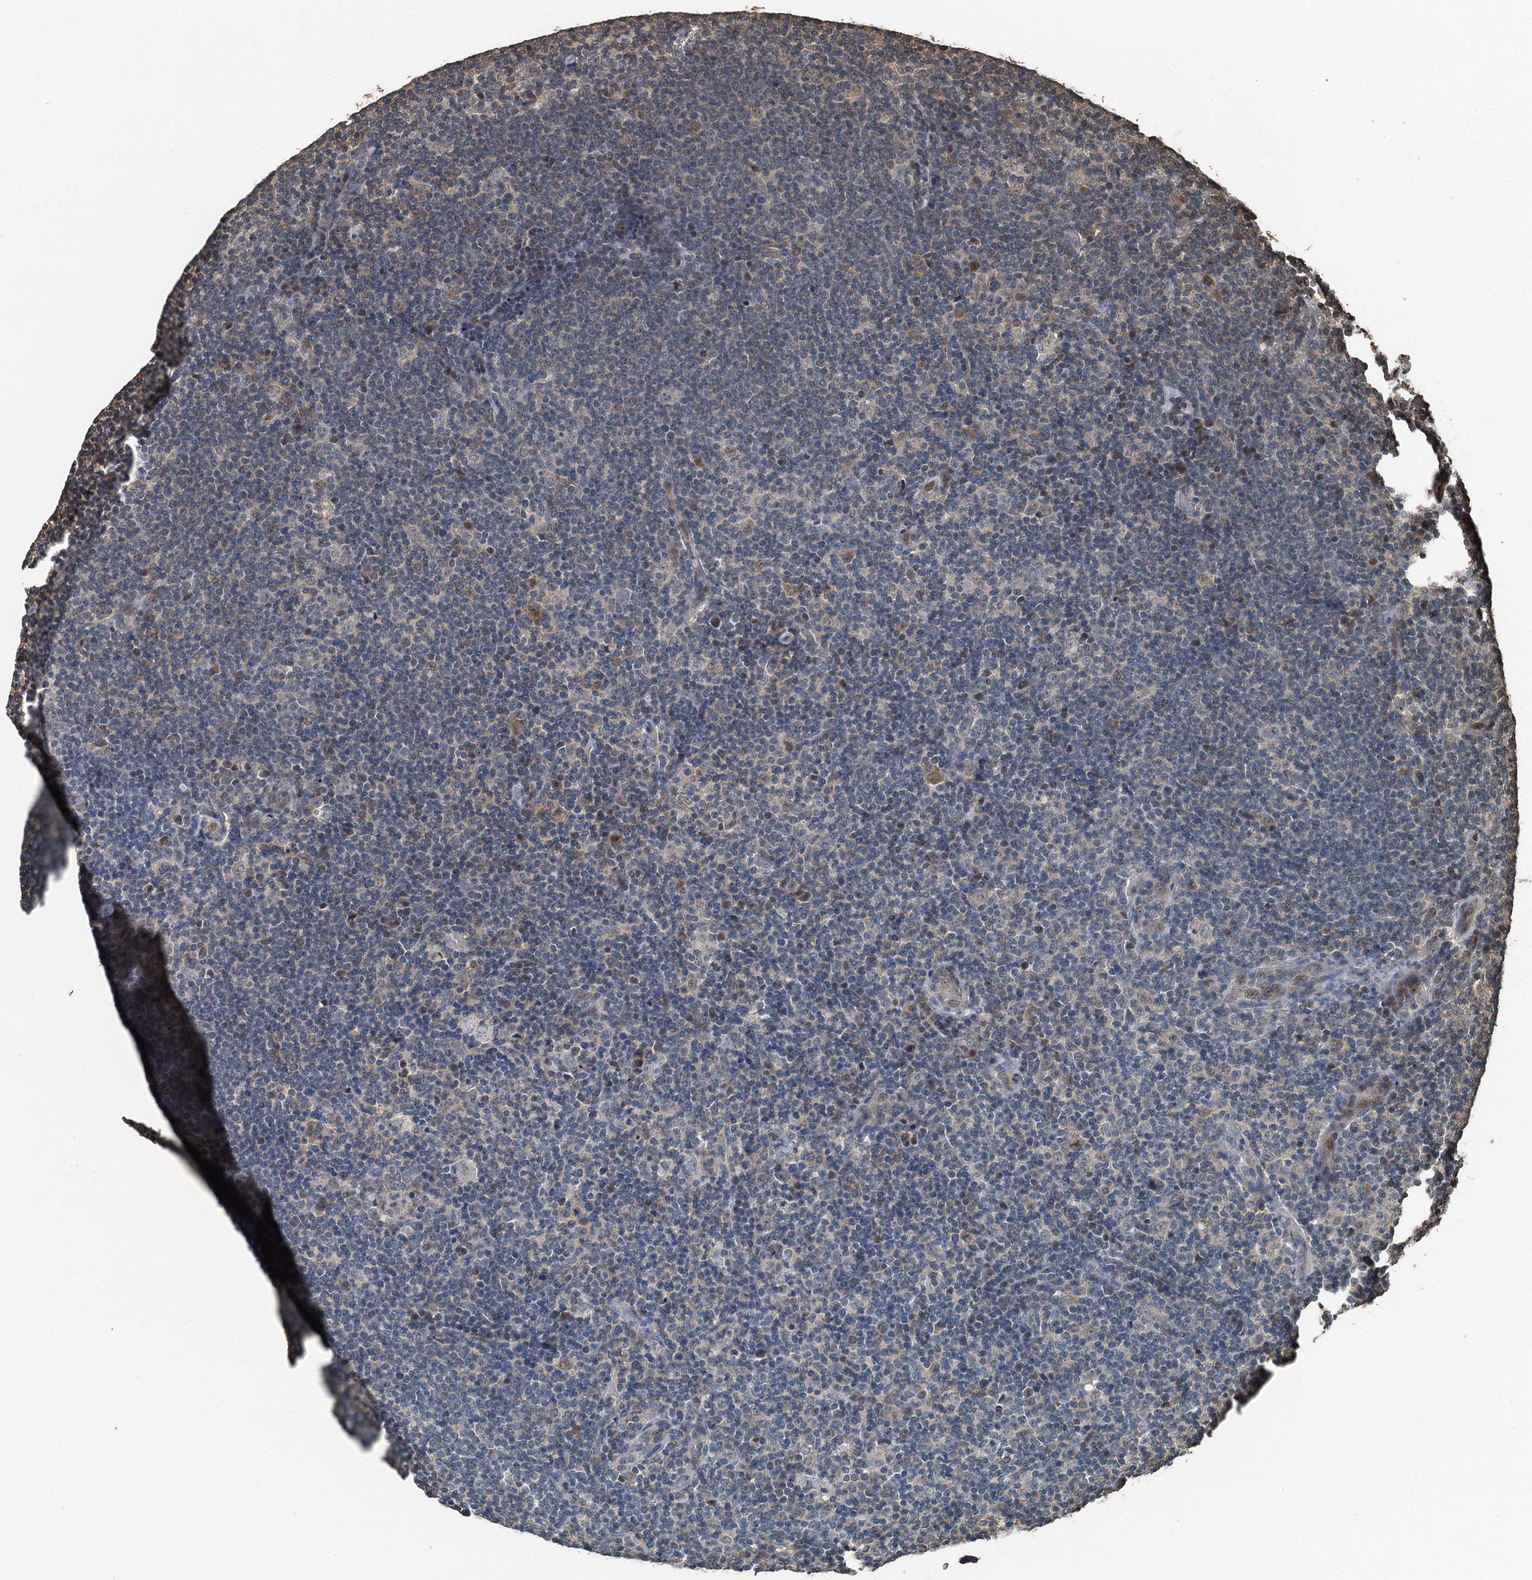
{"staining": {"intensity": "negative", "quantity": "none", "location": "none"}, "tissue": "lymphoma", "cell_type": "Tumor cells", "image_type": "cancer", "snomed": [{"axis": "morphology", "description": "Hodgkin's disease, NOS"}, {"axis": "topography", "description": "Lymph node"}], "caption": "Immunohistochemistry image of neoplastic tissue: human lymphoma stained with DAB demonstrates no significant protein positivity in tumor cells.", "gene": "PIGN", "patient": {"sex": "female", "age": 57}}